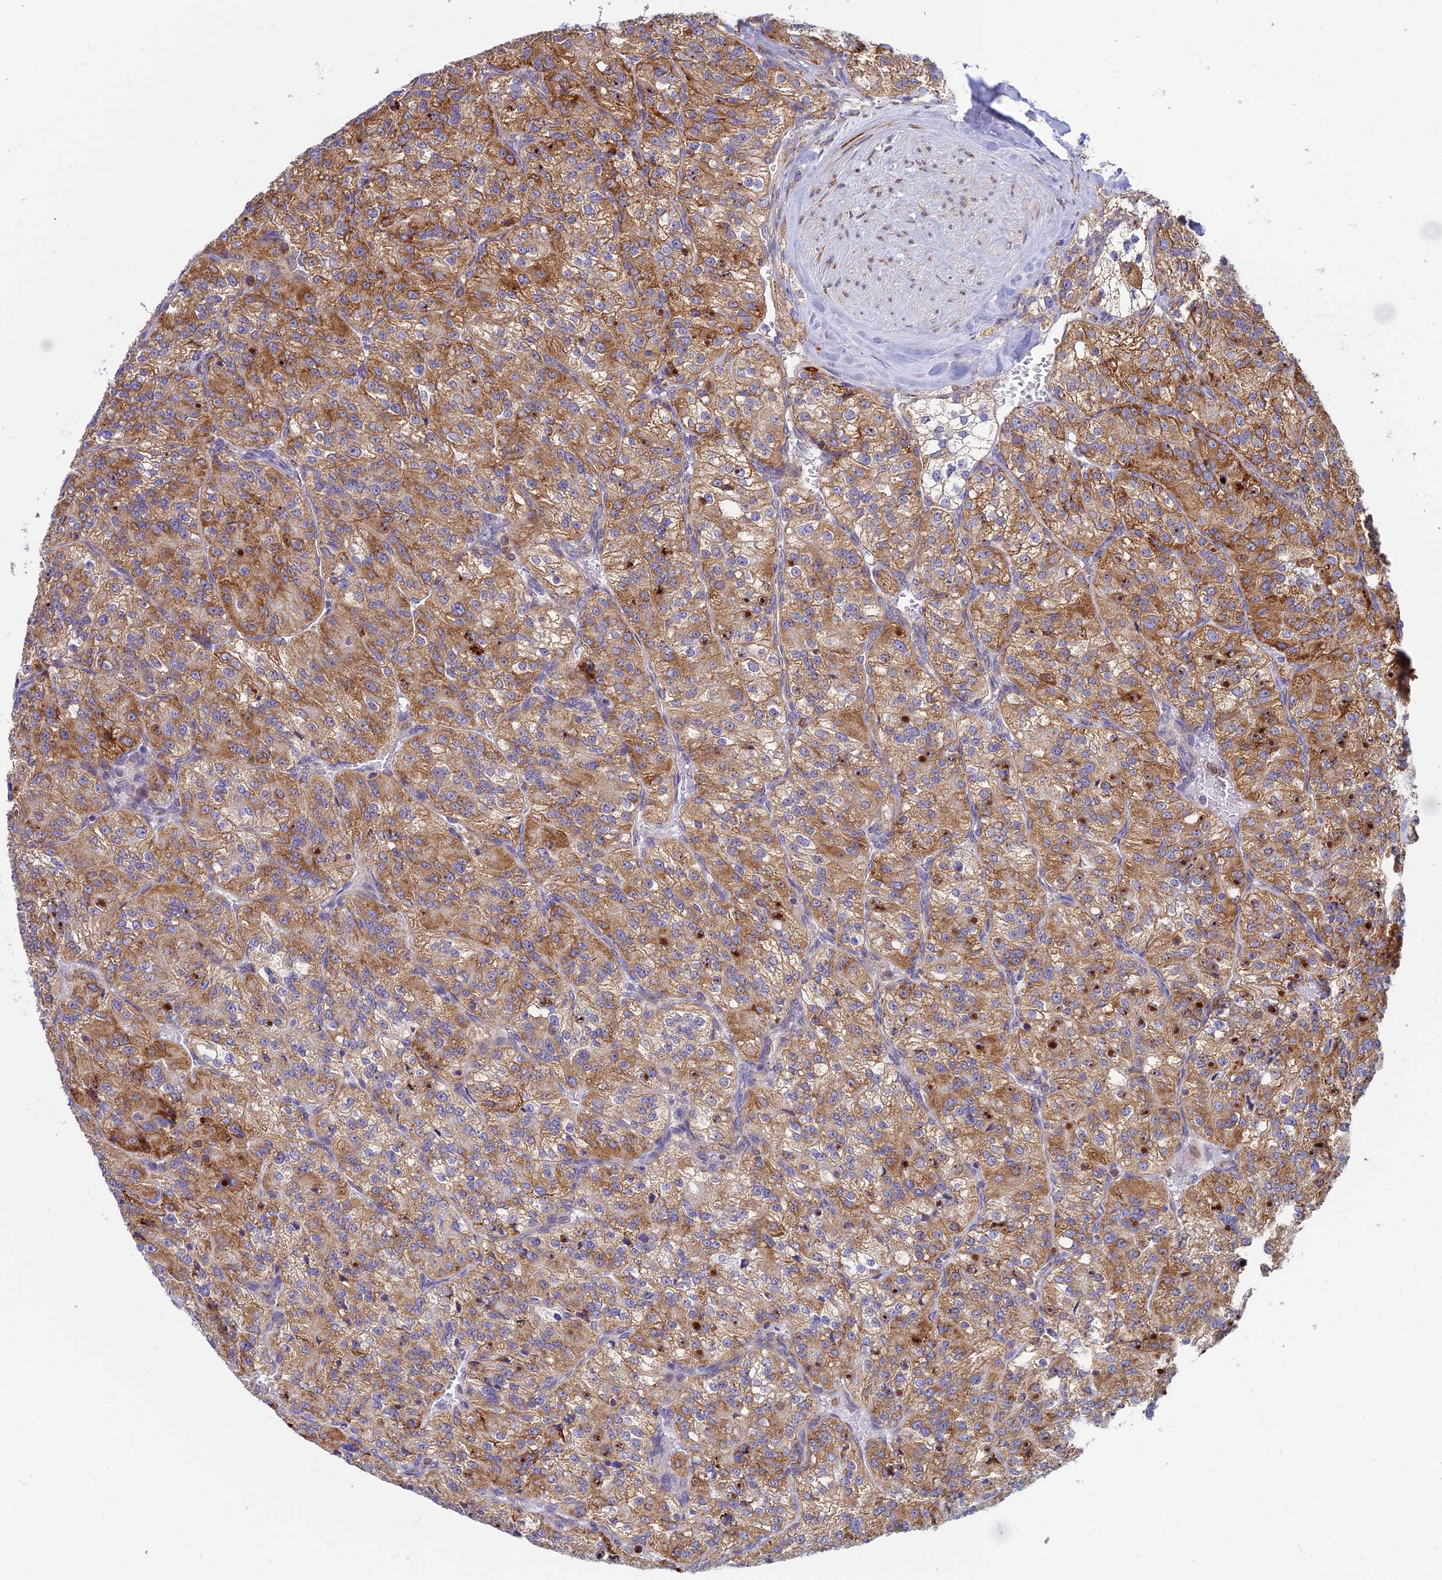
{"staining": {"intensity": "moderate", "quantity": ">75%", "location": "cytoplasmic/membranous"}, "tissue": "renal cancer", "cell_type": "Tumor cells", "image_type": "cancer", "snomed": [{"axis": "morphology", "description": "Adenocarcinoma, NOS"}, {"axis": "topography", "description": "Kidney"}], "caption": "Renal cancer tissue reveals moderate cytoplasmic/membranous expression in approximately >75% of tumor cells, visualized by immunohistochemistry.", "gene": "CCT6B", "patient": {"sex": "female", "age": 63}}